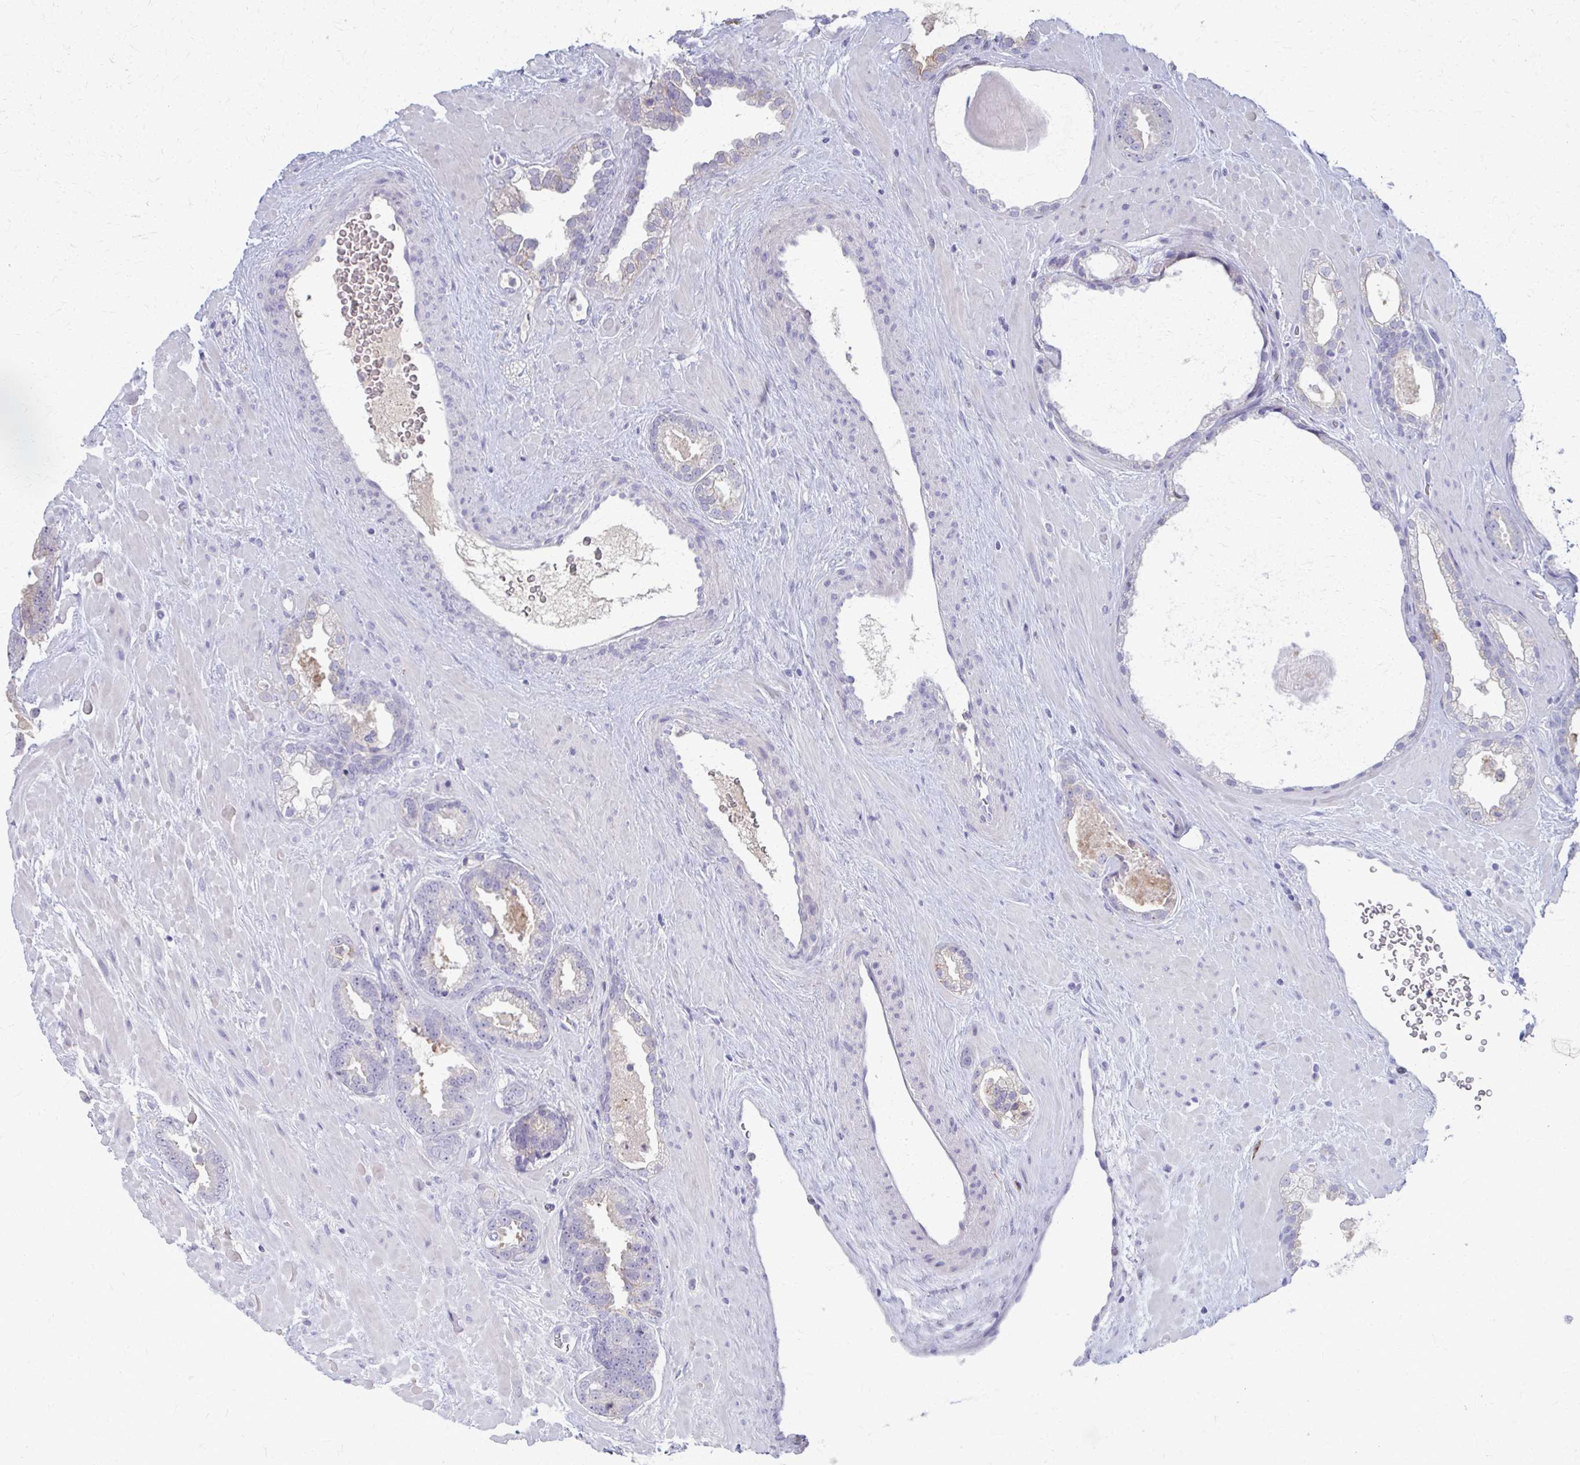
{"staining": {"intensity": "negative", "quantity": "none", "location": "none"}, "tissue": "prostate cancer", "cell_type": "Tumor cells", "image_type": "cancer", "snomed": [{"axis": "morphology", "description": "Adenocarcinoma, Low grade"}, {"axis": "topography", "description": "Prostate"}], "caption": "Tumor cells are negative for brown protein staining in prostate cancer (adenocarcinoma (low-grade)).", "gene": "OR4M1", "patient": {"sex": "male", "age": 62}}